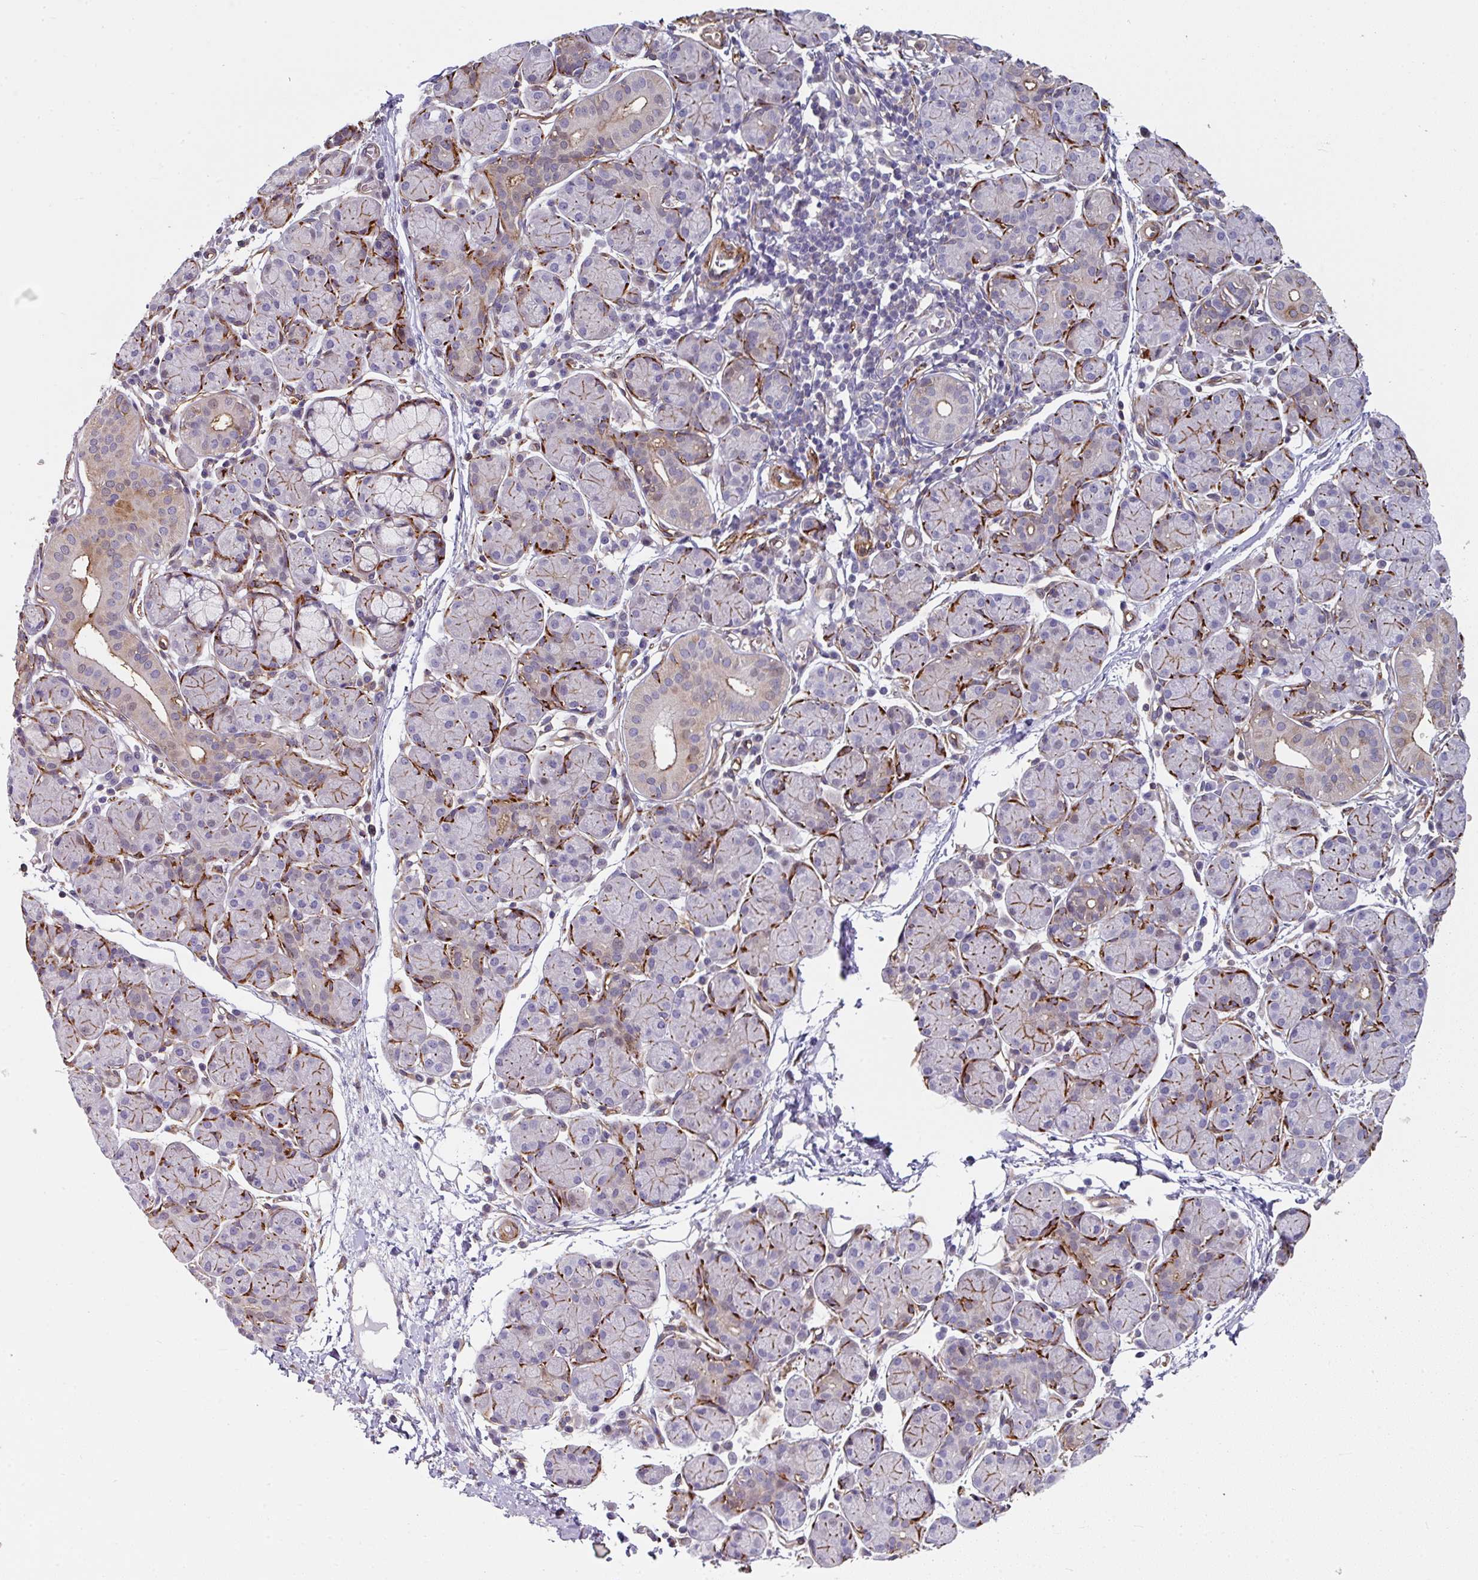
{"staining": {"intensity": "strong", "quantity": "25%-75%", "location": "cytoplasmic/membranous"}, "tissue": "salivary gland", "cell_type": "Glandular cells", "image_type": "normal", "snomed": [{"axis": "morphology", "description": "Normal tissue, NOS"}, {"axis": "morphology", "description": "Inflammation, NOS"}, {"axis": "topography", "description": "Lymph node"}, {"axis": "topography", "description": "Salivary gland"}], "caption": "Strong cytoplasmic/membranous expression is appreciated in approximately 25%-75% of glandular cells in benign salivary gland.", "gene": "BEND5", "patient": {"sex": "male", "age": 3}}